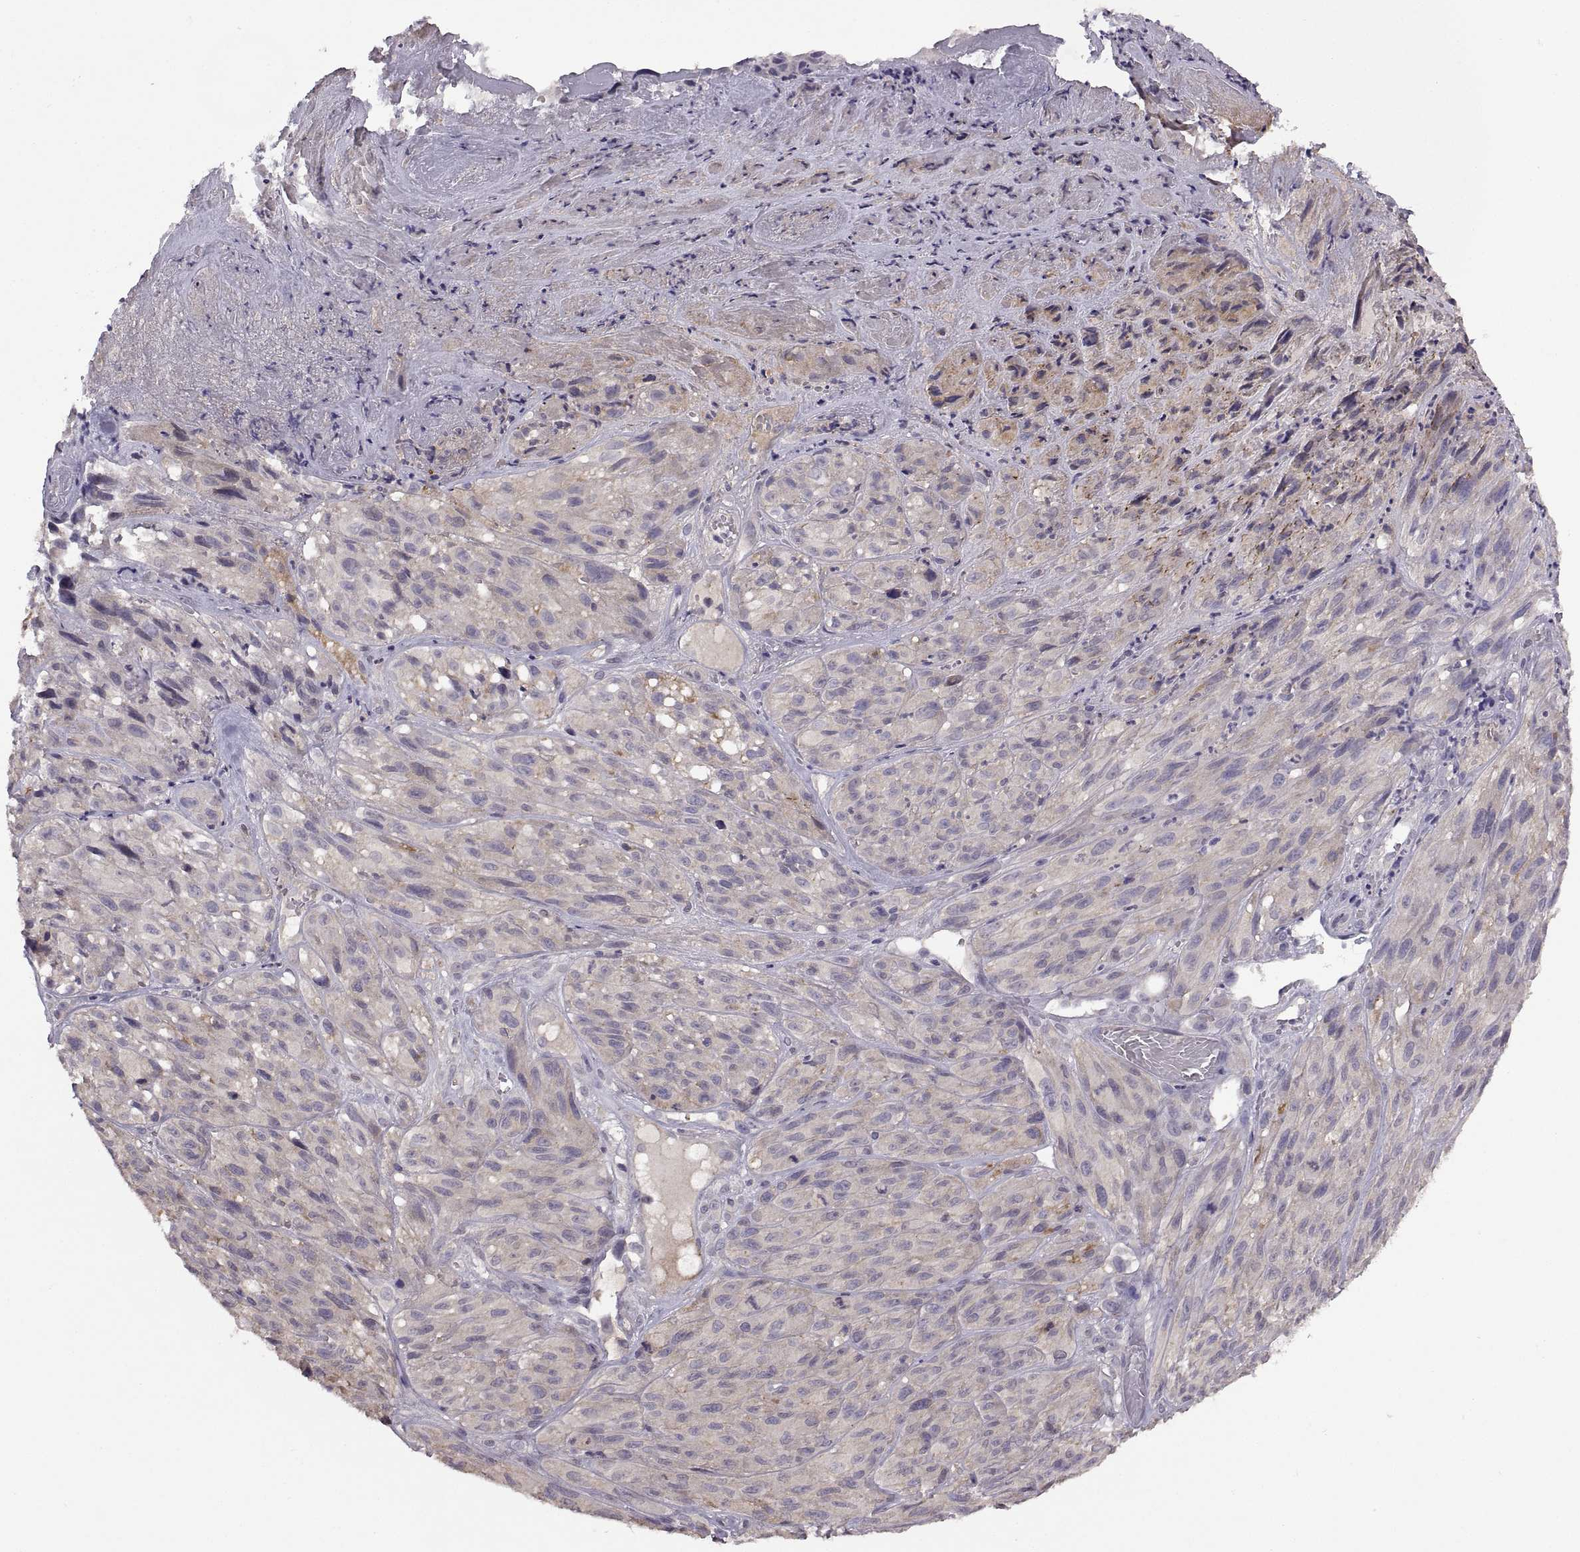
{"staining": {"intensity": "negative", "quantity": "none", "location": "none"}, "tissue": "melanoma", "cell_type": "Tumor cells", "image_type": "cancer", "snomed": [{"axis": "morphology", "description": "Malignant melanoma, NOS"}, {"axis": "topography", "description": "Skin"}], "caption": "This image is of melanoma stained with immunohistochemistry (IHC) to label a protein in brown with the nuclei are counter-stained blue. There is no staining in tumor cells. Brightfield microscopy of immunohistochemistry (IHC) stained with DAB (brown) and hematoxylin (blue), captured at high magnification.", "gene": "NMNAT2", "patient": {"sex": "male", "age": 51}}